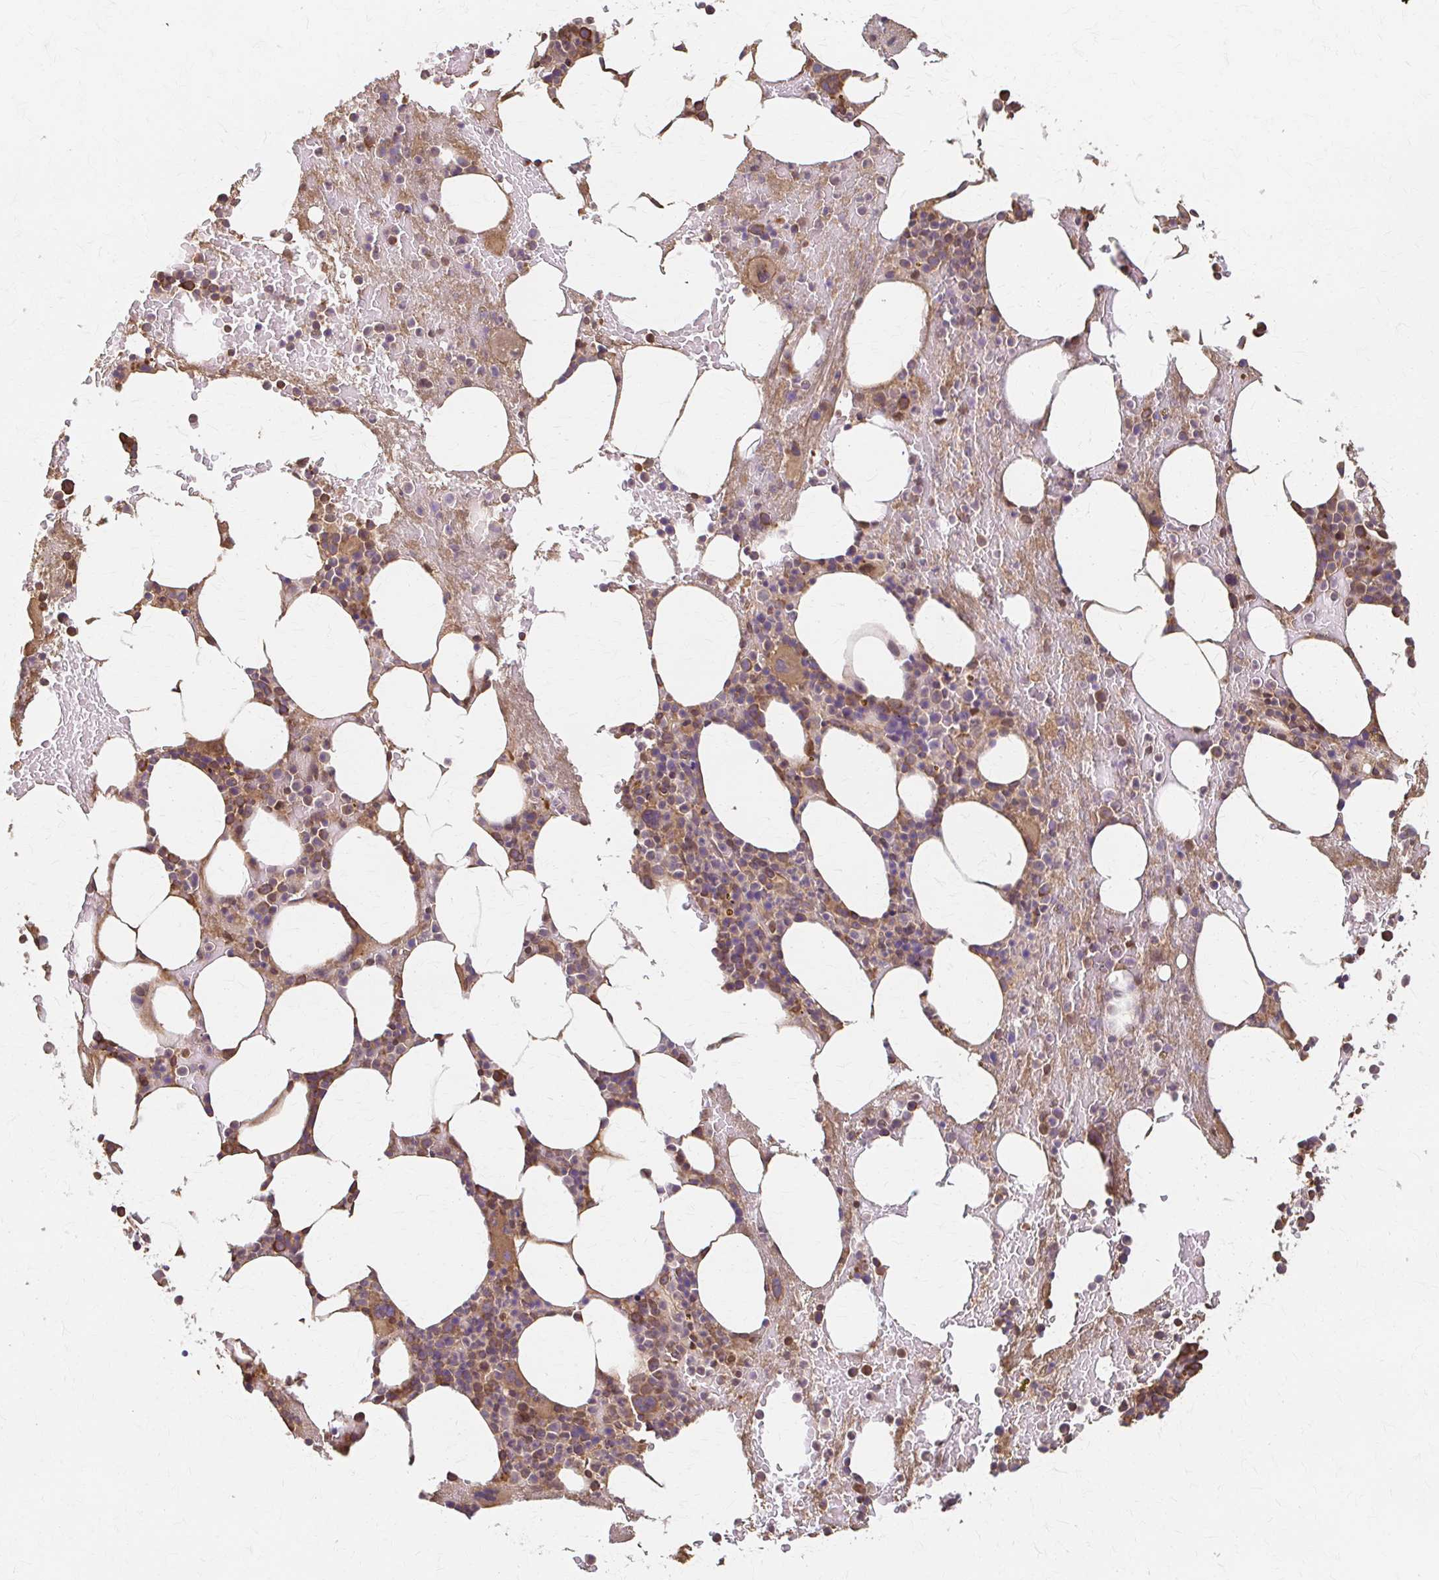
{"staining": {"intensity": "moderate", "quantity": "25%-75%", "location": "cytoplasmic/membranous"}, "tissue": "bone marrow", "cell_type": "Hematopoietic cells", "image_type": "normal", "snomed": [{"axis": "morphology", "description": "Normal tissue, NOS"}, {"axis": "topography", "description": "Bone marrow"}], "caption": "The immunohistochemical stain highlights moderate cytoplasmic/membranous expression in hematopoietic cells of unremarkable bone marrow. (DAB (3,3'-diaminobenzidine) IHC with brightfield microscopy, high magnification).", "gene": "ARHGAP35", "patient": {"sex": "female", "age": 62}}